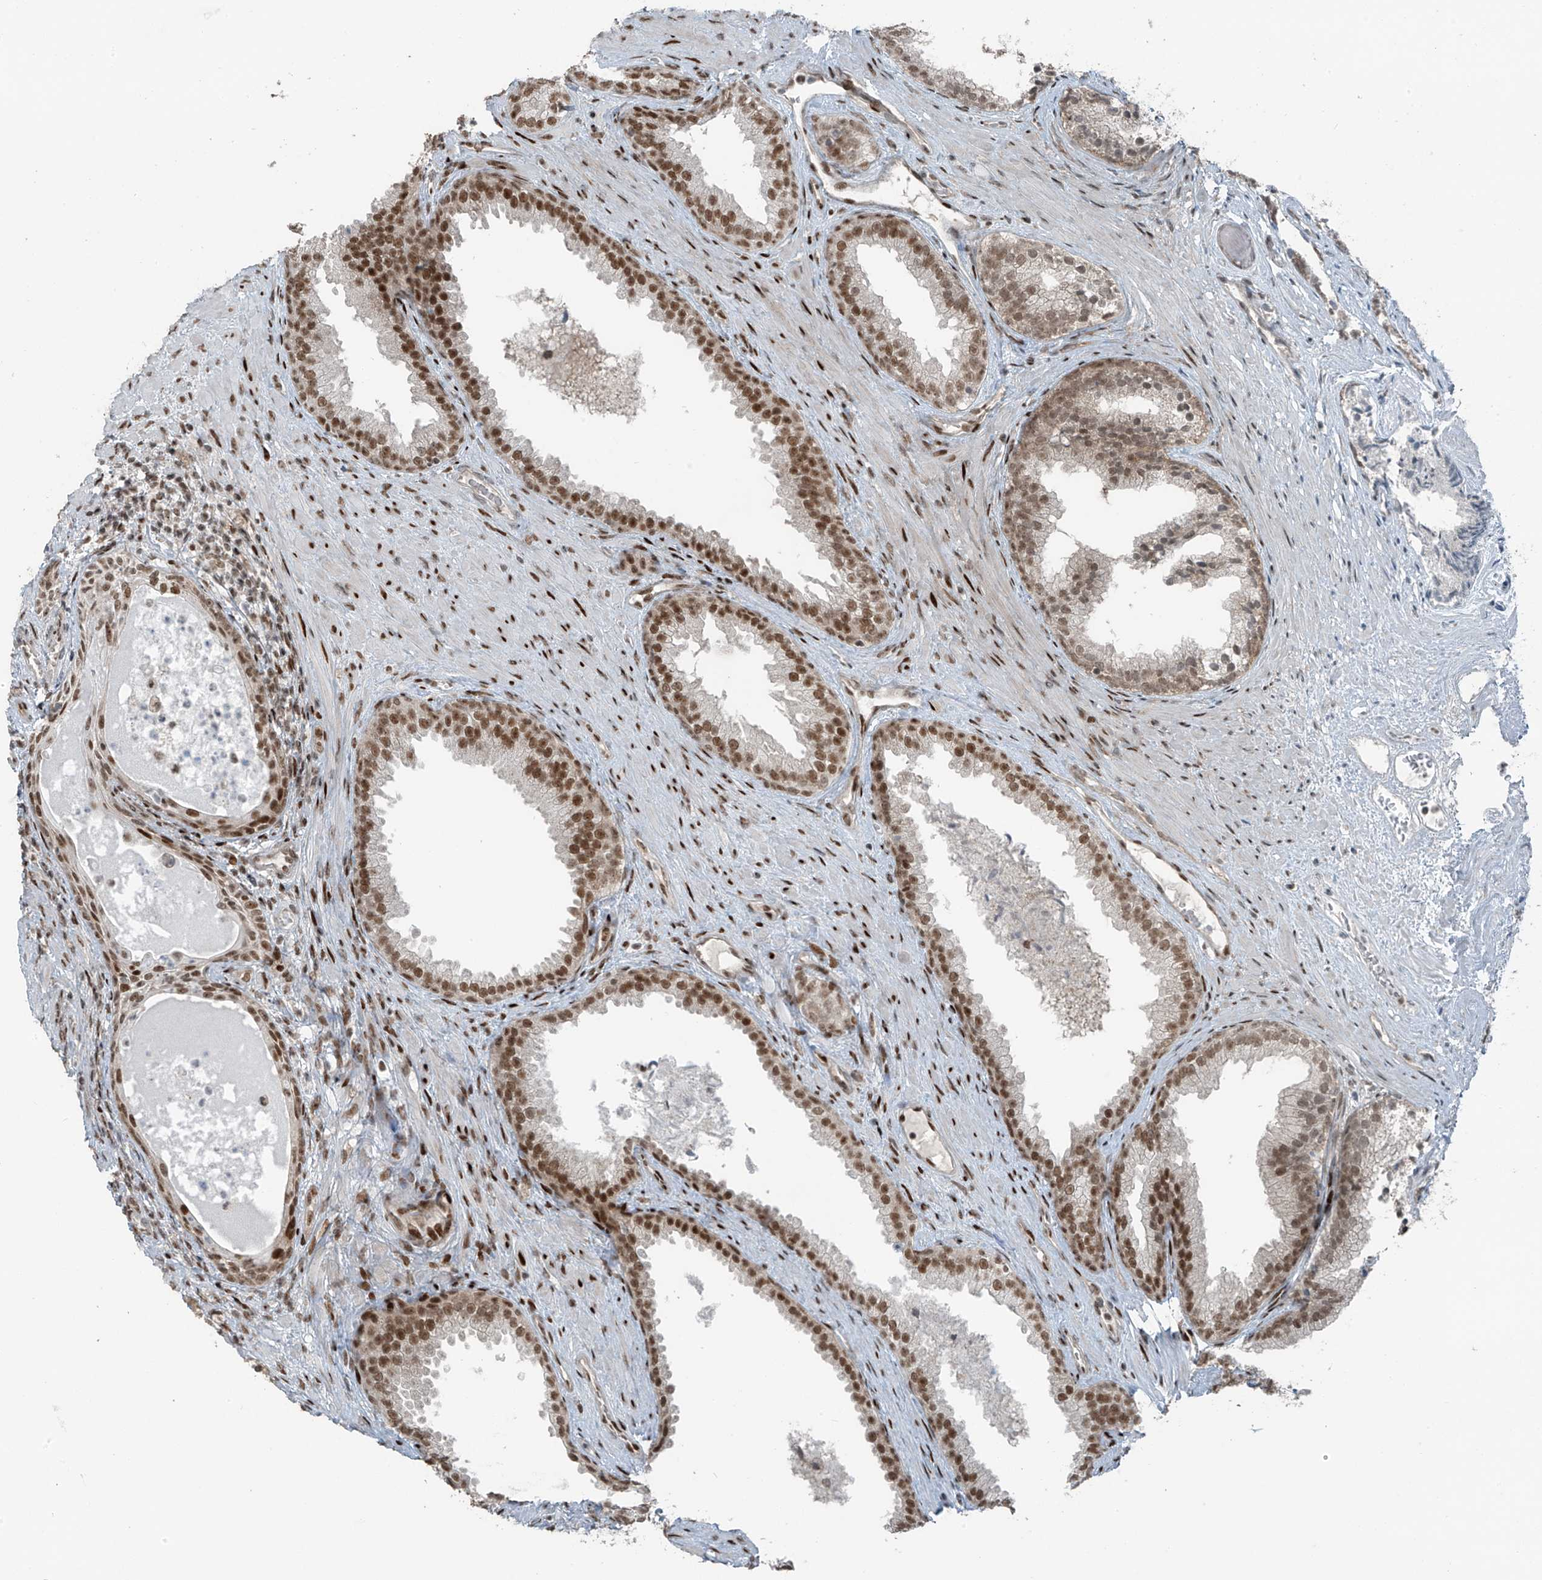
{"staining": {"intensity": "moderate", "quantity": ">75%", "location": "nuclear"}, "tissue": "prostate", "cell_type": "Glandular cells", "image_type": "normal", "snomed": [{"axis": "morphology", "description": "Normal tissue, NOS"}, {"axis": "topography", "description": "Prostate"}], "caption": "This micrograph reveals IHC staining of benign human prostate, with medium moderate nuclear expression in about >75% of glandular cells.", "gene": "PCNP", "patient": {"sex": "male", "age": 76}}